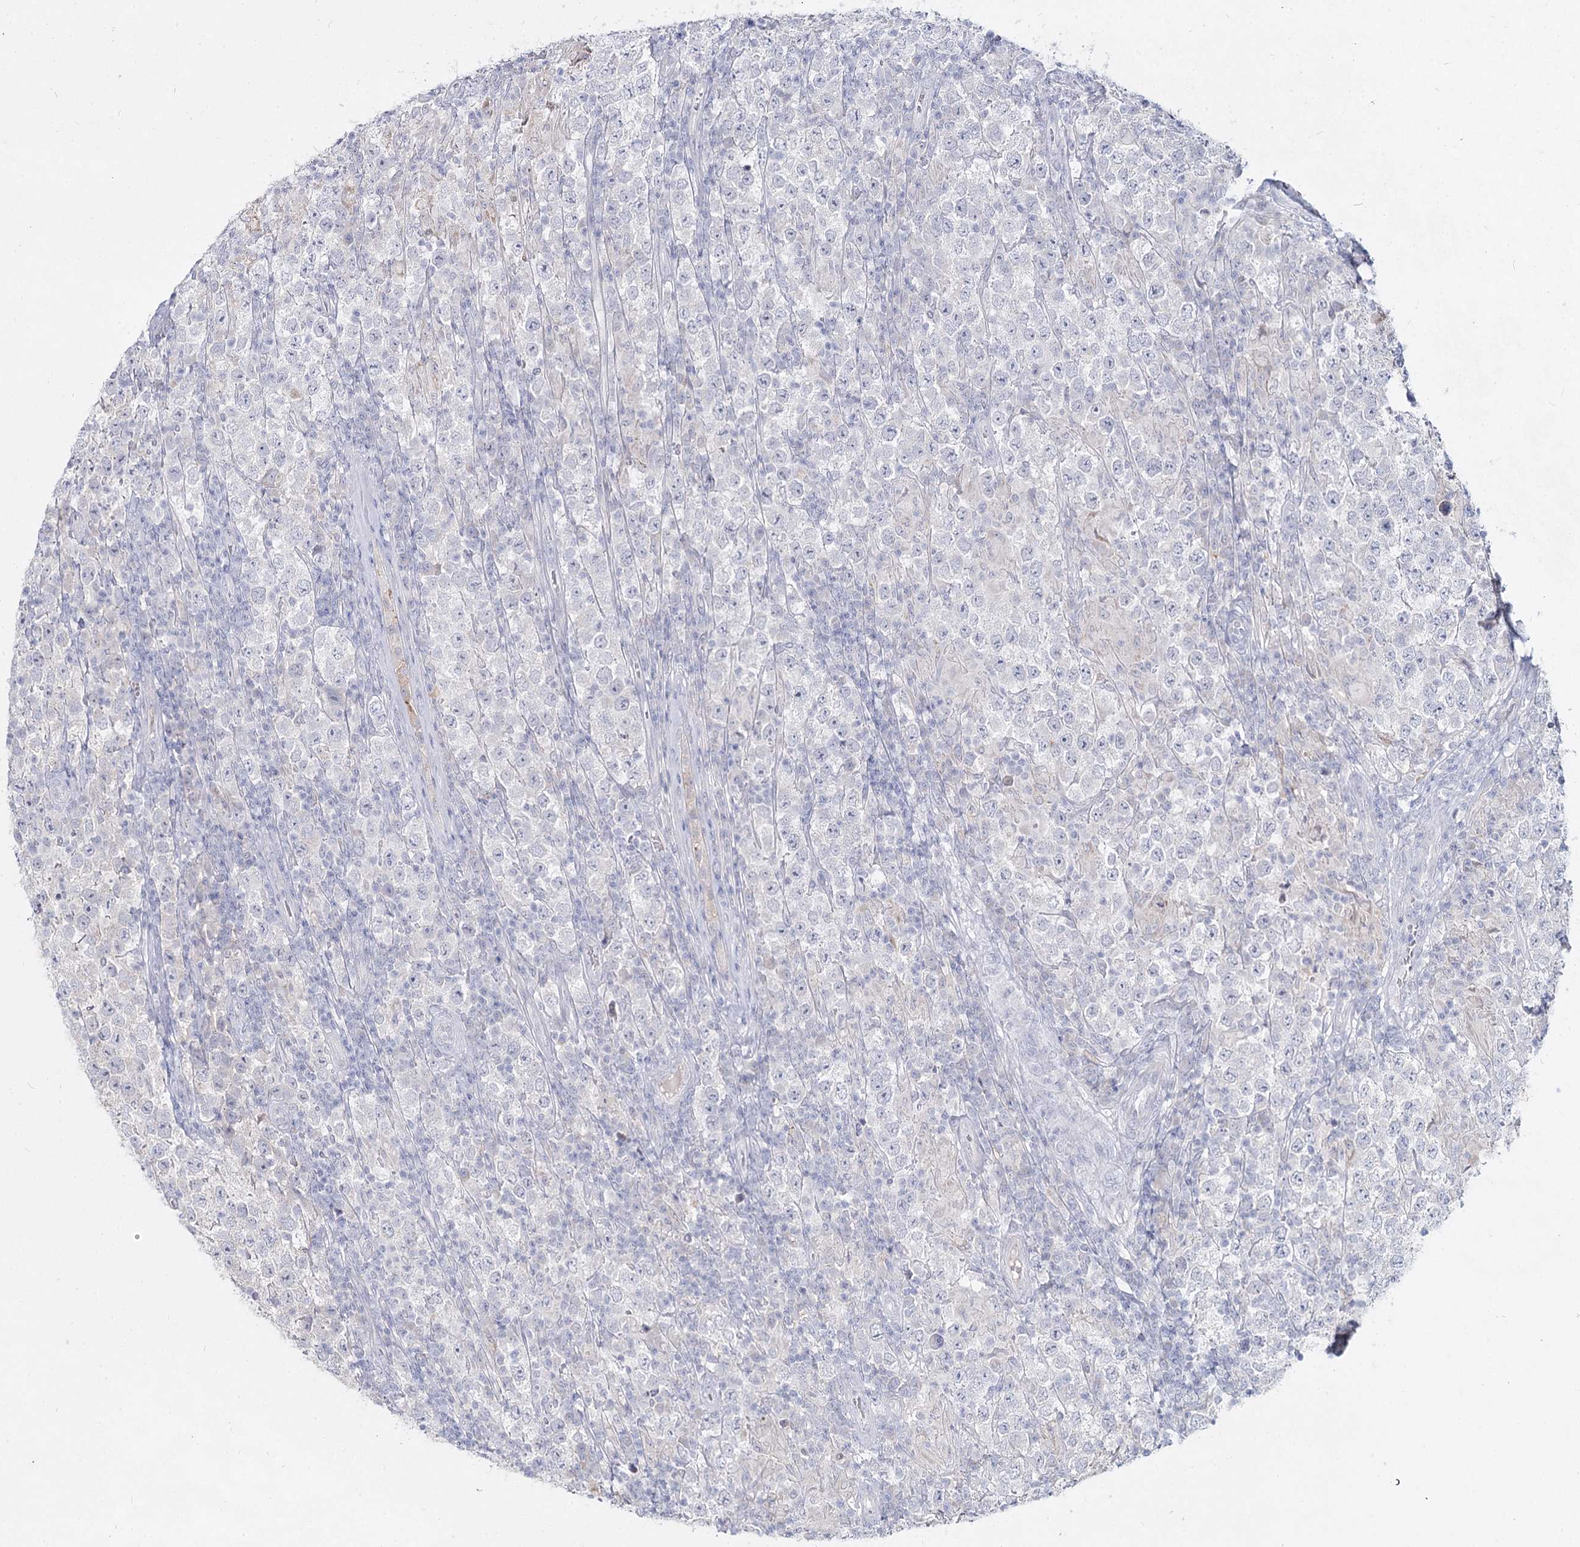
{"staining": {"intensity": "negative", "quantity": "none", "location": "none"}, "tissue": "testis cancer", "cell_type": "Tumor cells", "image_type": "cancer", "snomed": [{"axis": "morphology", "description": "Normal tissue, NOS"}, {"axis": "morphology", "description": "Urothelial carcinoma, High grade"}, {"axis": "morphology", "description": "Seminoma, NOS"}, {"axis": "morphology", "description": "Carcinoma, Embryonal, NOS"}, {"axis": "topography", "description": "Urinary bladder"}, {"axis": "topography", "description": "Testis"}], "caption": "There is no significant expression in tumor cells of testis seminoma.", "gene": "CCDC73", "patient": {"sex": "male", "age": 41}}